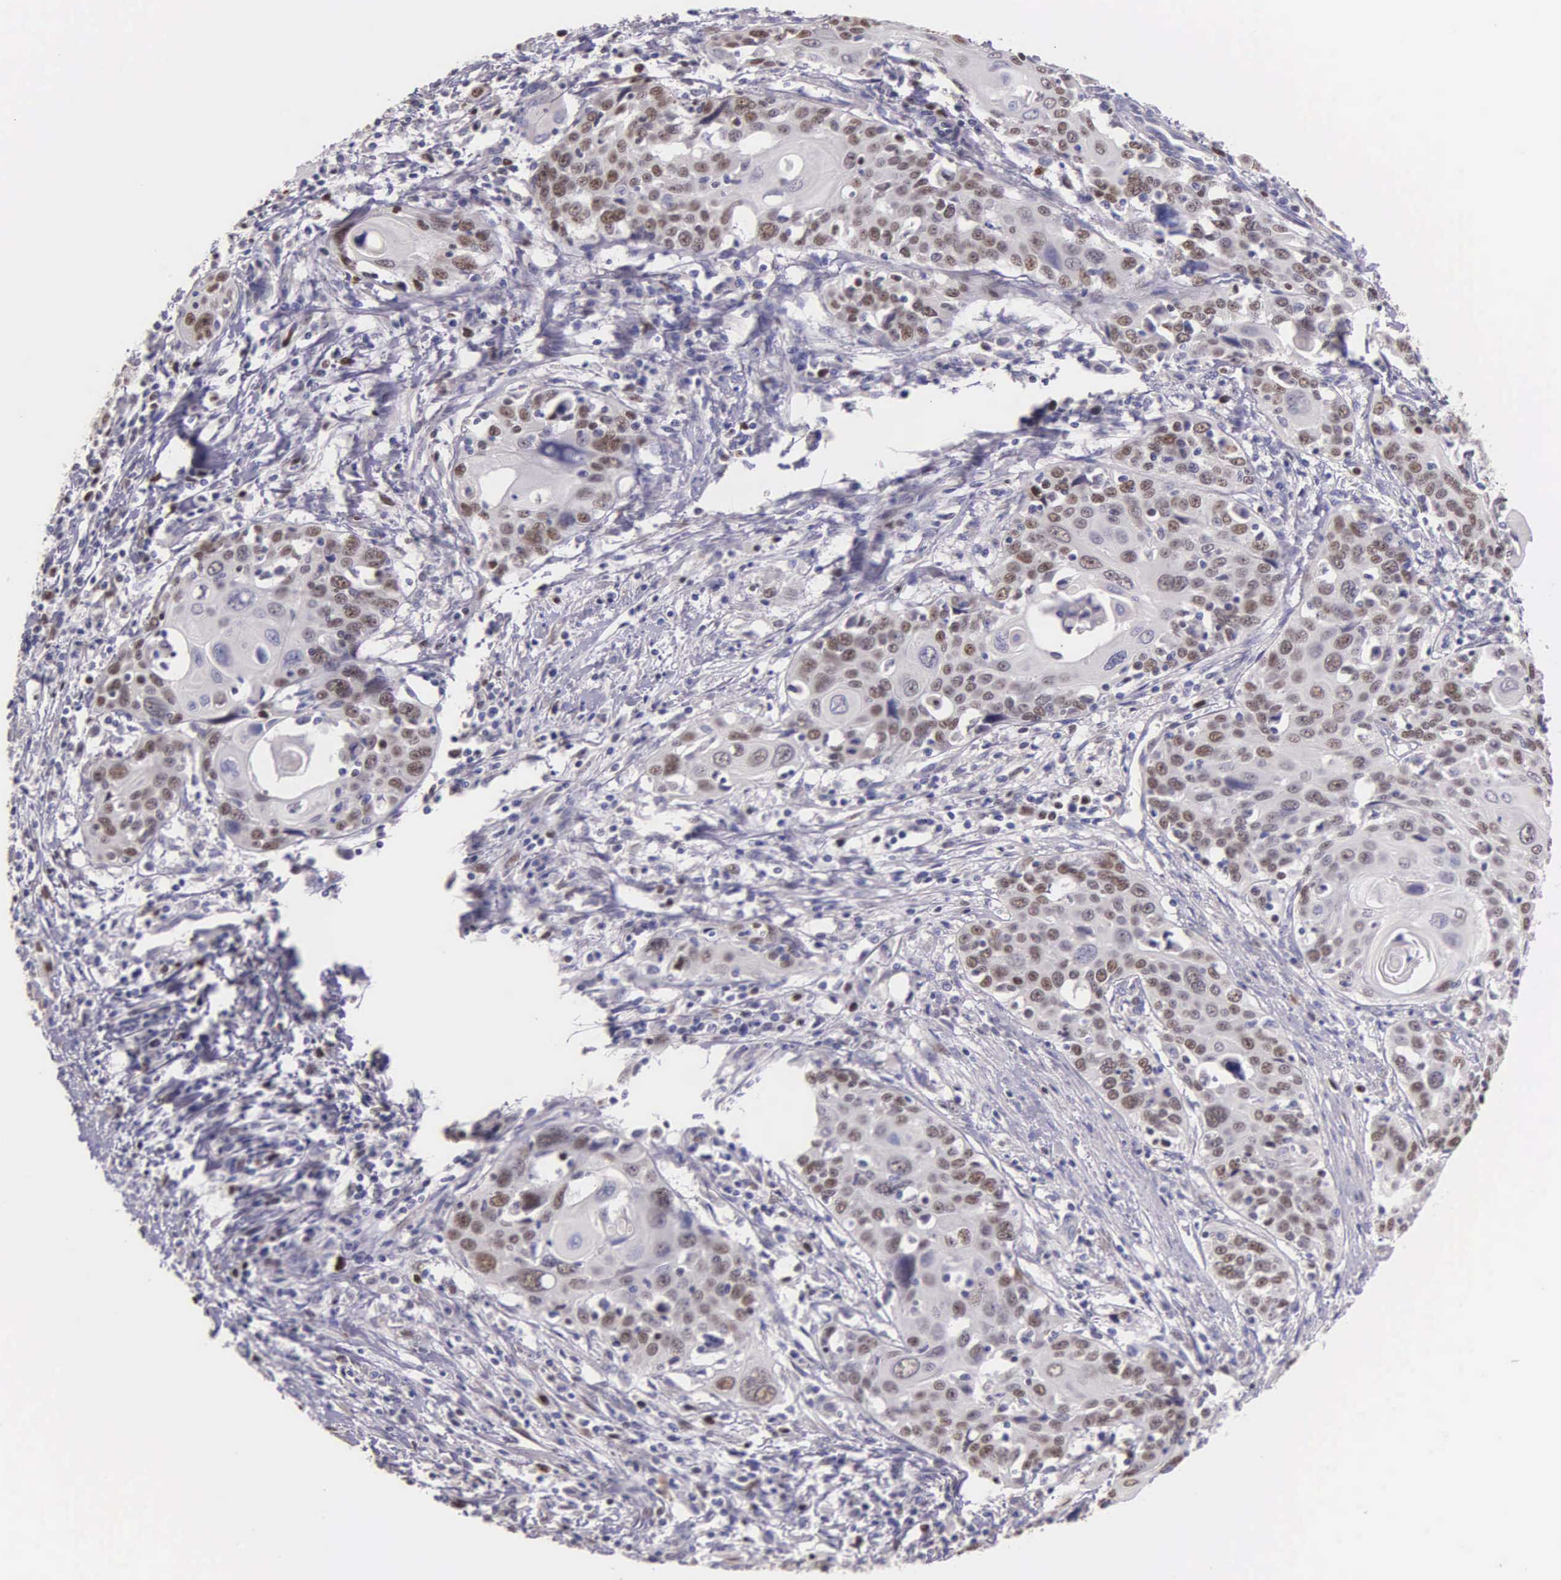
{"staining": {"intensity": "strong", "quantity": "25%-75%", "location": "nuclear"}, "tissue": "cervical cancer", "cell_type": "Tumor cells", "image_type": "cancer", "snomed": [{"axis": "morphology", "description": "Squamous cell carcinoma, NOS"}, {"axis": "topography", "description": "Cervix"}], "caption": "Immunohistochemical staining of cervical squamous cell carcinoma demonstrates high levels of strong nuclear positivity in about 25%-75% of tumor cells.", "gene": "MCM5", "patient": {"sex": "female", "age": 54}}